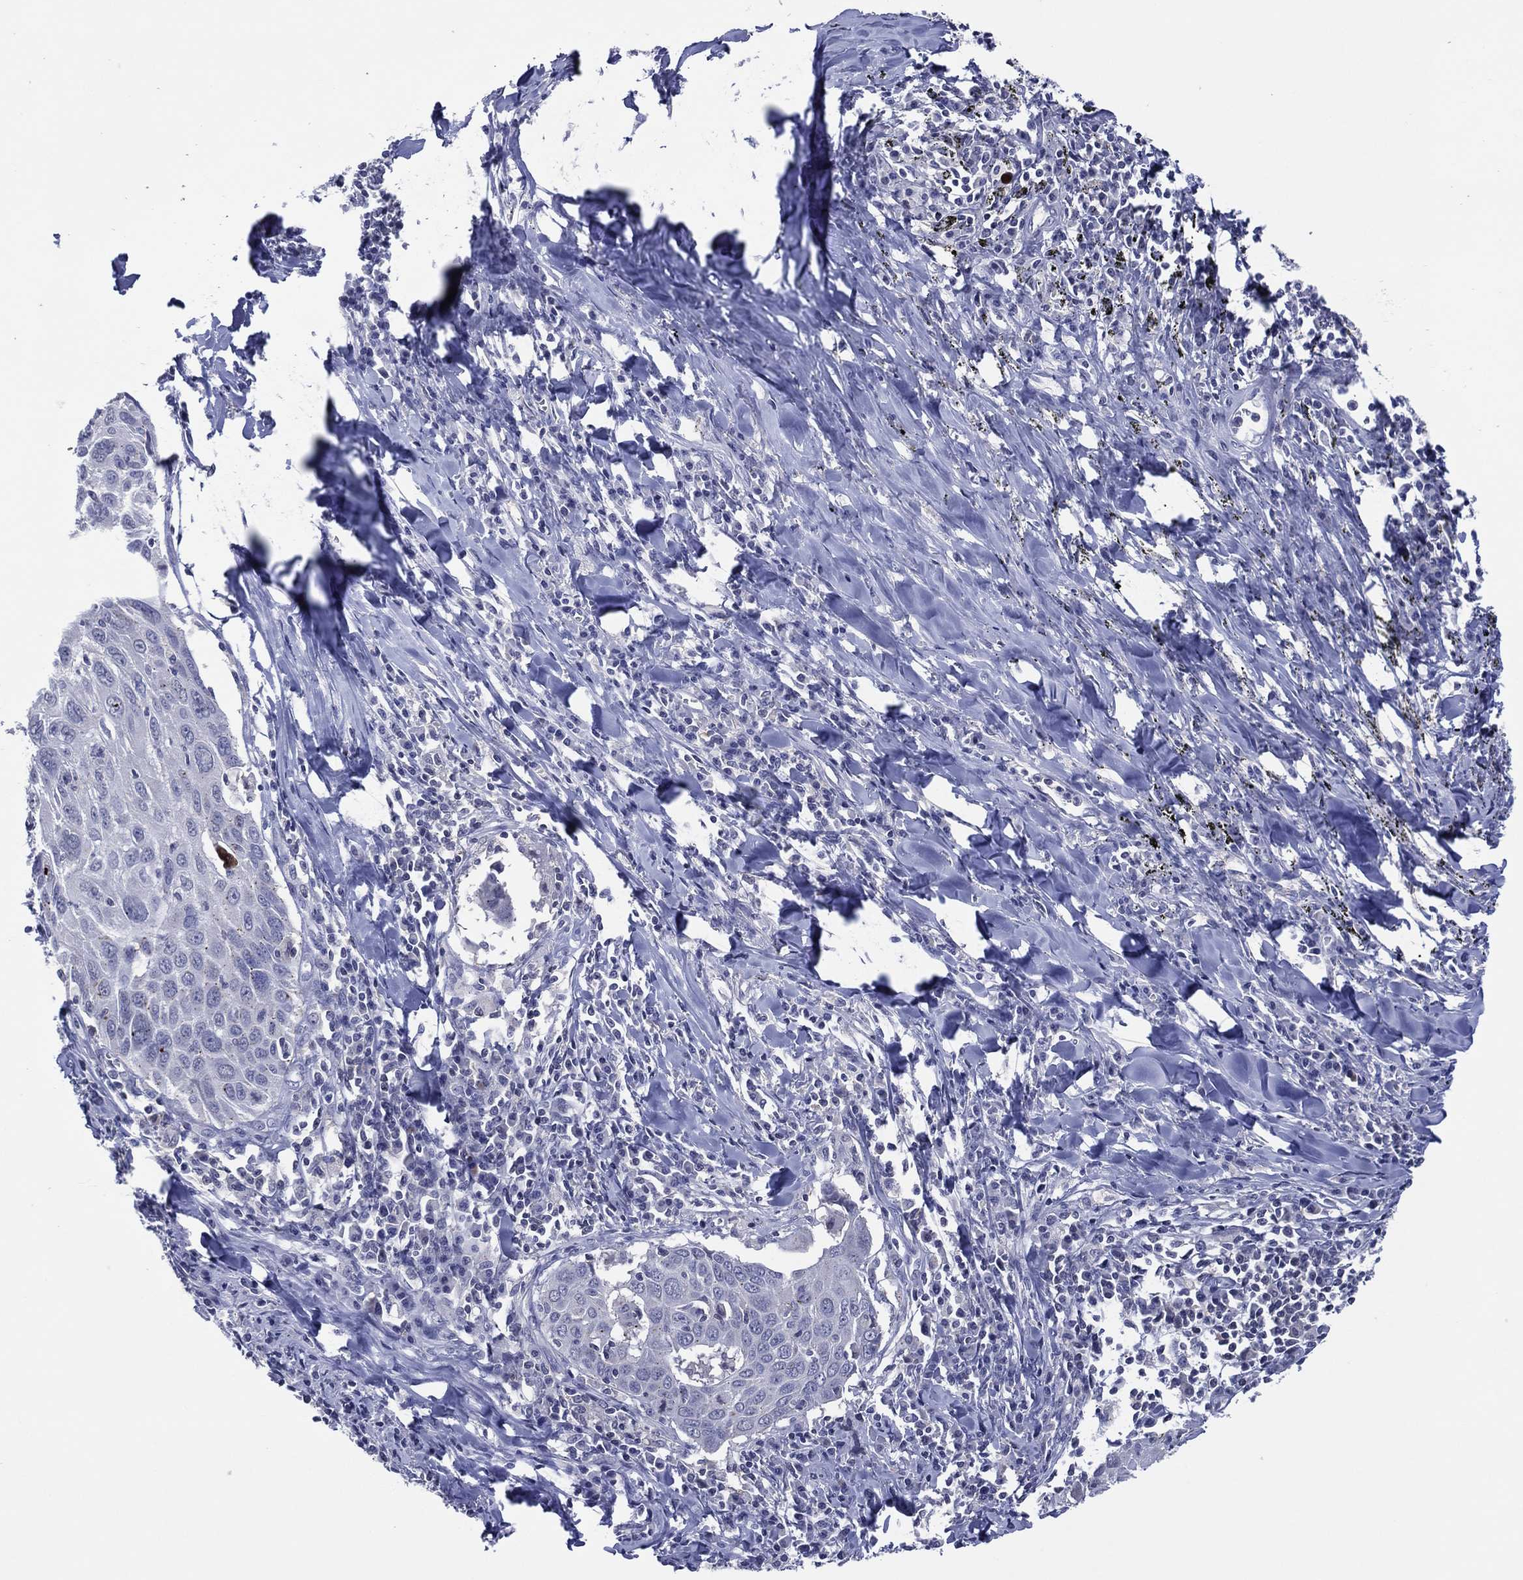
{"staining": {"intensity": "negative", "quantity": "none", "location": "none"}, "tissue": "lung cancer", "cell_type": "Tumor cells", "image_type": "cancer", "snomed": [{"axis": "morphology", "description": "Squamous cell carcinoma, NOS"}, {"axis": "topography", "description": "Lung"}], "caption": "High magnification brightfield microscopy of lung cancer stained with DAB (3,3'-diaminobenzidine) (brown) and counterstained with hematoxylin (blue): tumor cells show no significant expression.", "gene": "TRIM31", "patient": {"sex": "male", "age": 57}}